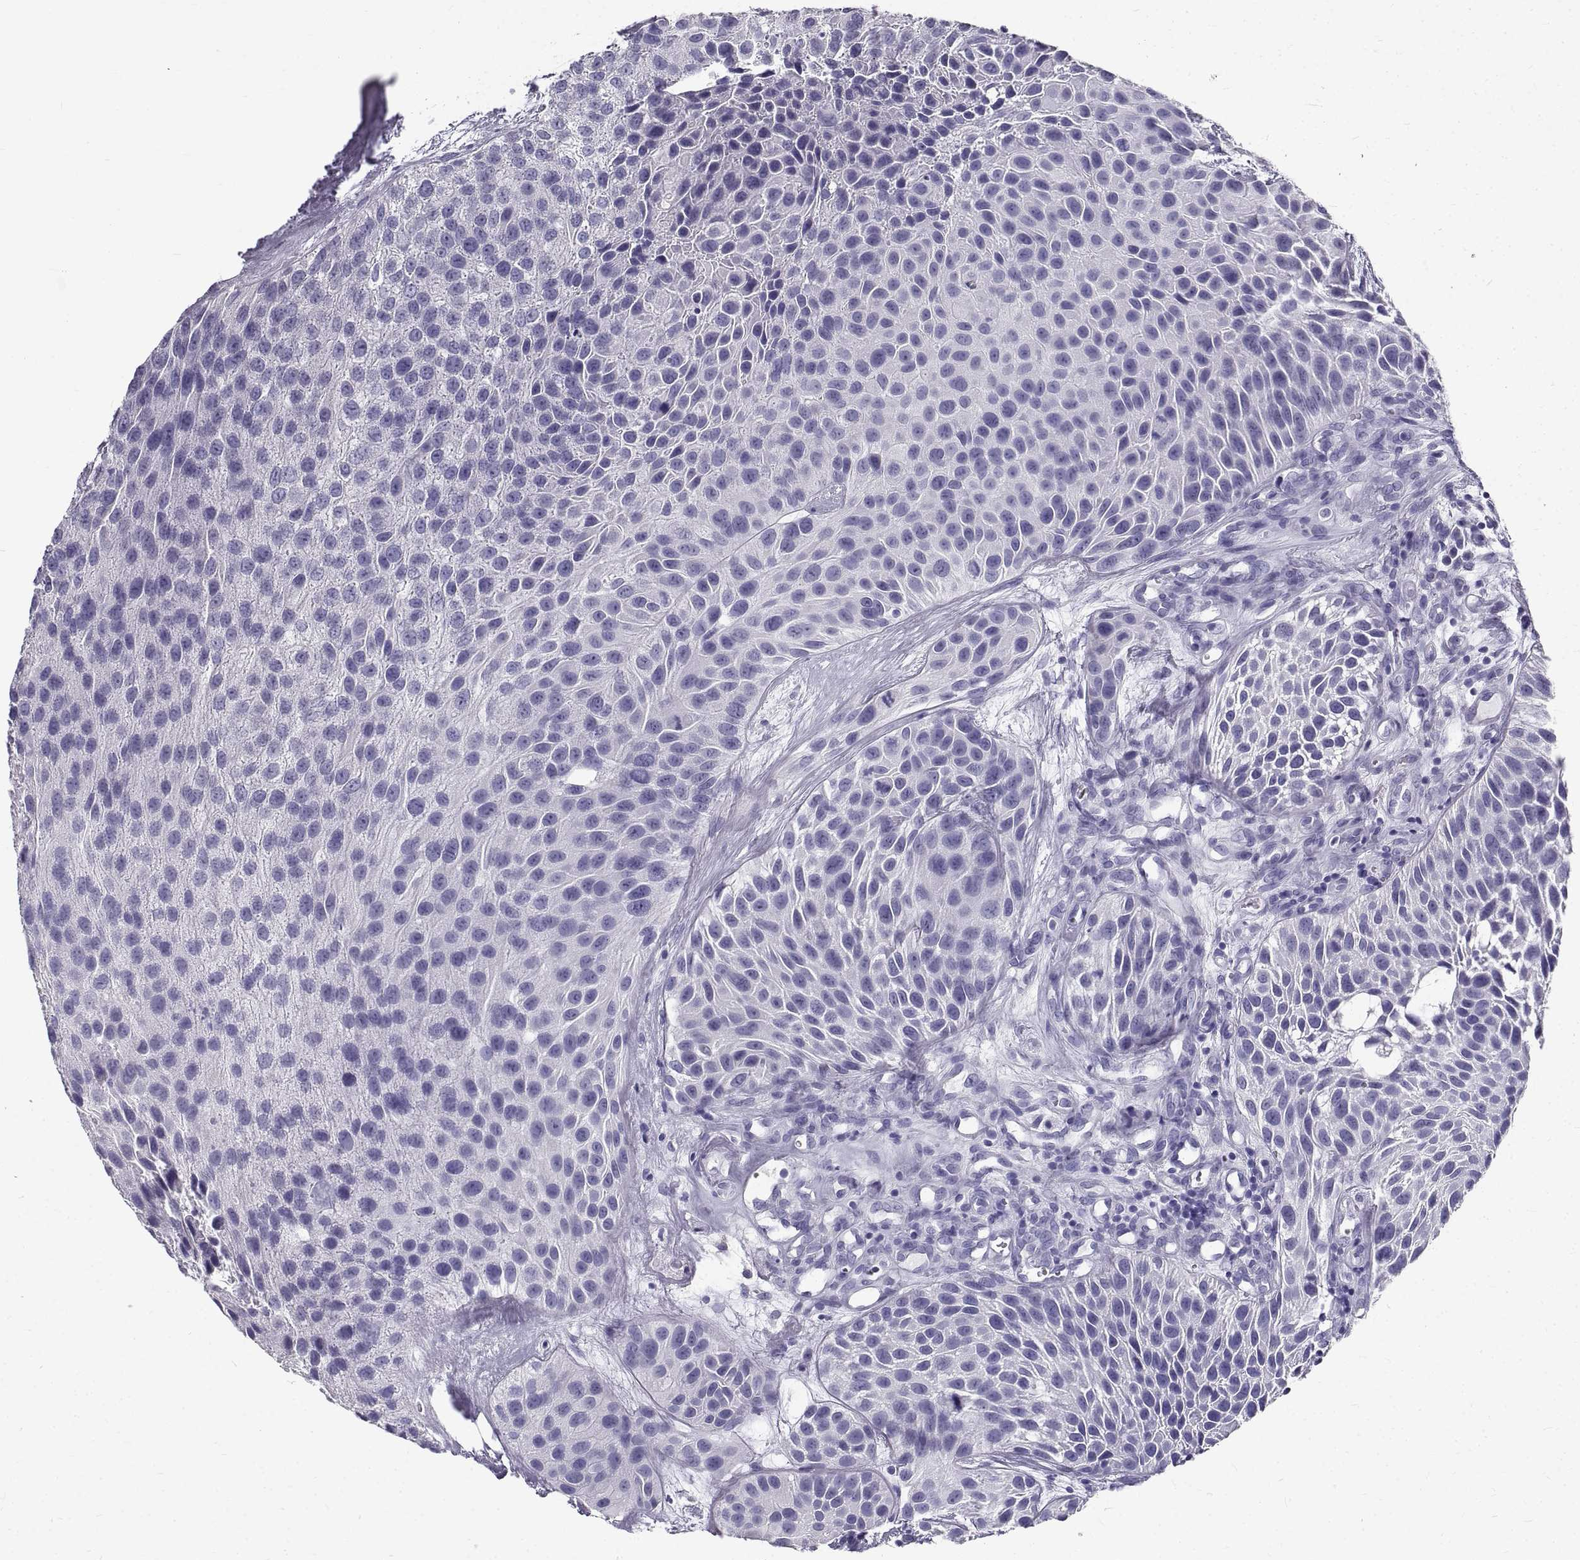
{"staining": {"intensity": "negative", "quantity": "none", "location": "none"}, "tissue": "urothelial cancer", "cell_type": "Tumor cells", "image_type": "cancer", "snomed": [{"axis": "morphology", "description": "Urothelial carcinoma, Low grade"}, {"axis": "topography", "description": "Urinary bladder"}], "caption": "Immunohistochemistry histopathology image of neoplastic tissue: urothelial cancer stained with DAB (3,3'-diaminobenzidine) exhibits no significant protein expression in tumor cells.", "gene": "GNG12", "patient": {"sex": "female", "age": 87}}